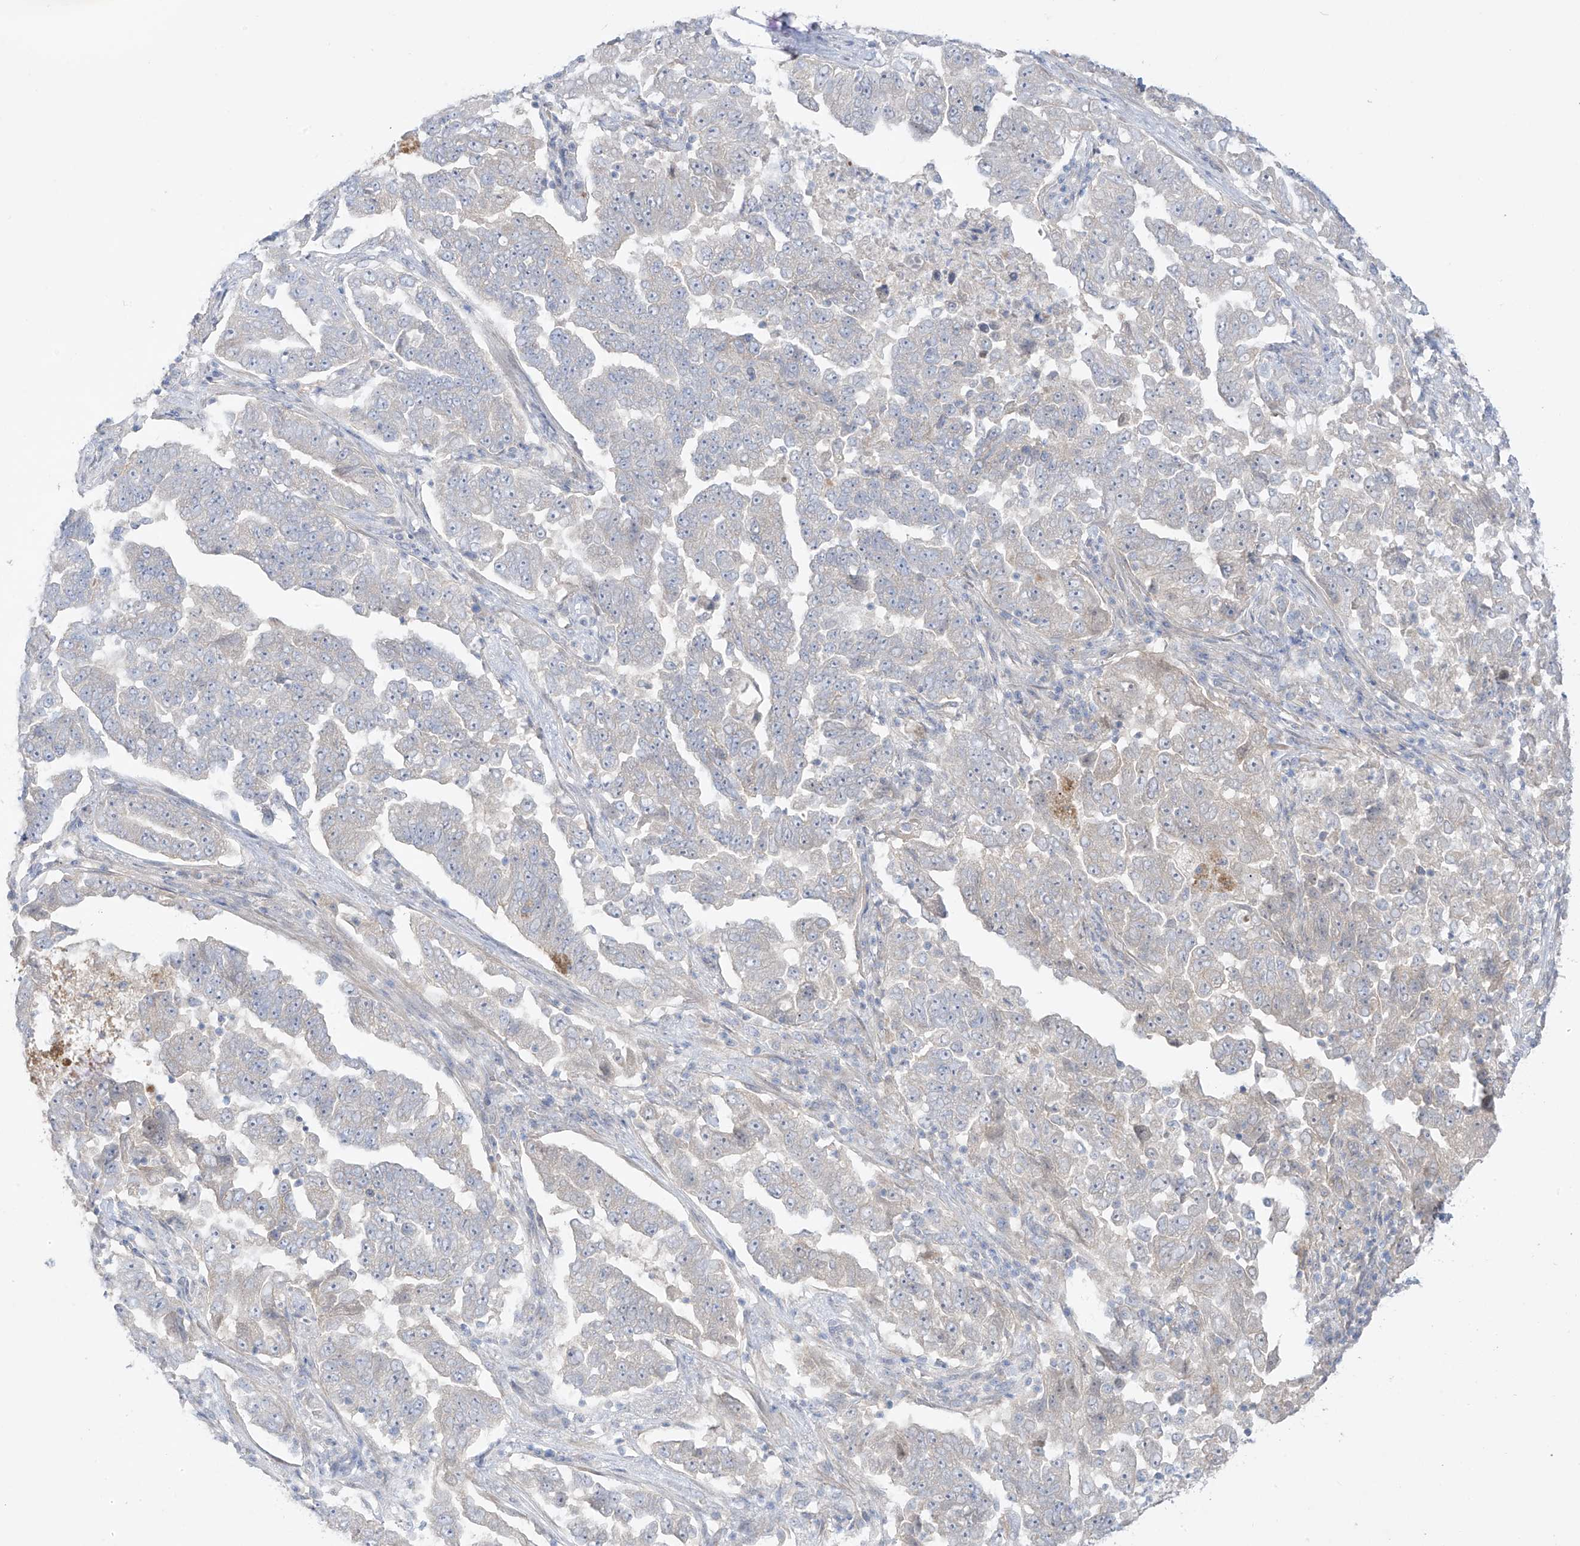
{"staining": {"intensity": "negative", "quantity": "none", "location": "none"}, "tissue": "lung cancer", "cell_type": "Tumor cells", "image_type": "cancer", "snomed": [{"axis": "morphology", "description": "Adenocarcinoma, NOS"}, {"axis": "topography", "description": "Lung"}], "caption": "An image of human adenocarcinoma (lung) is negative for staining in tumor cells.", "gene": "EIPR1", "patient": {"sex": "female", "age": 51}}